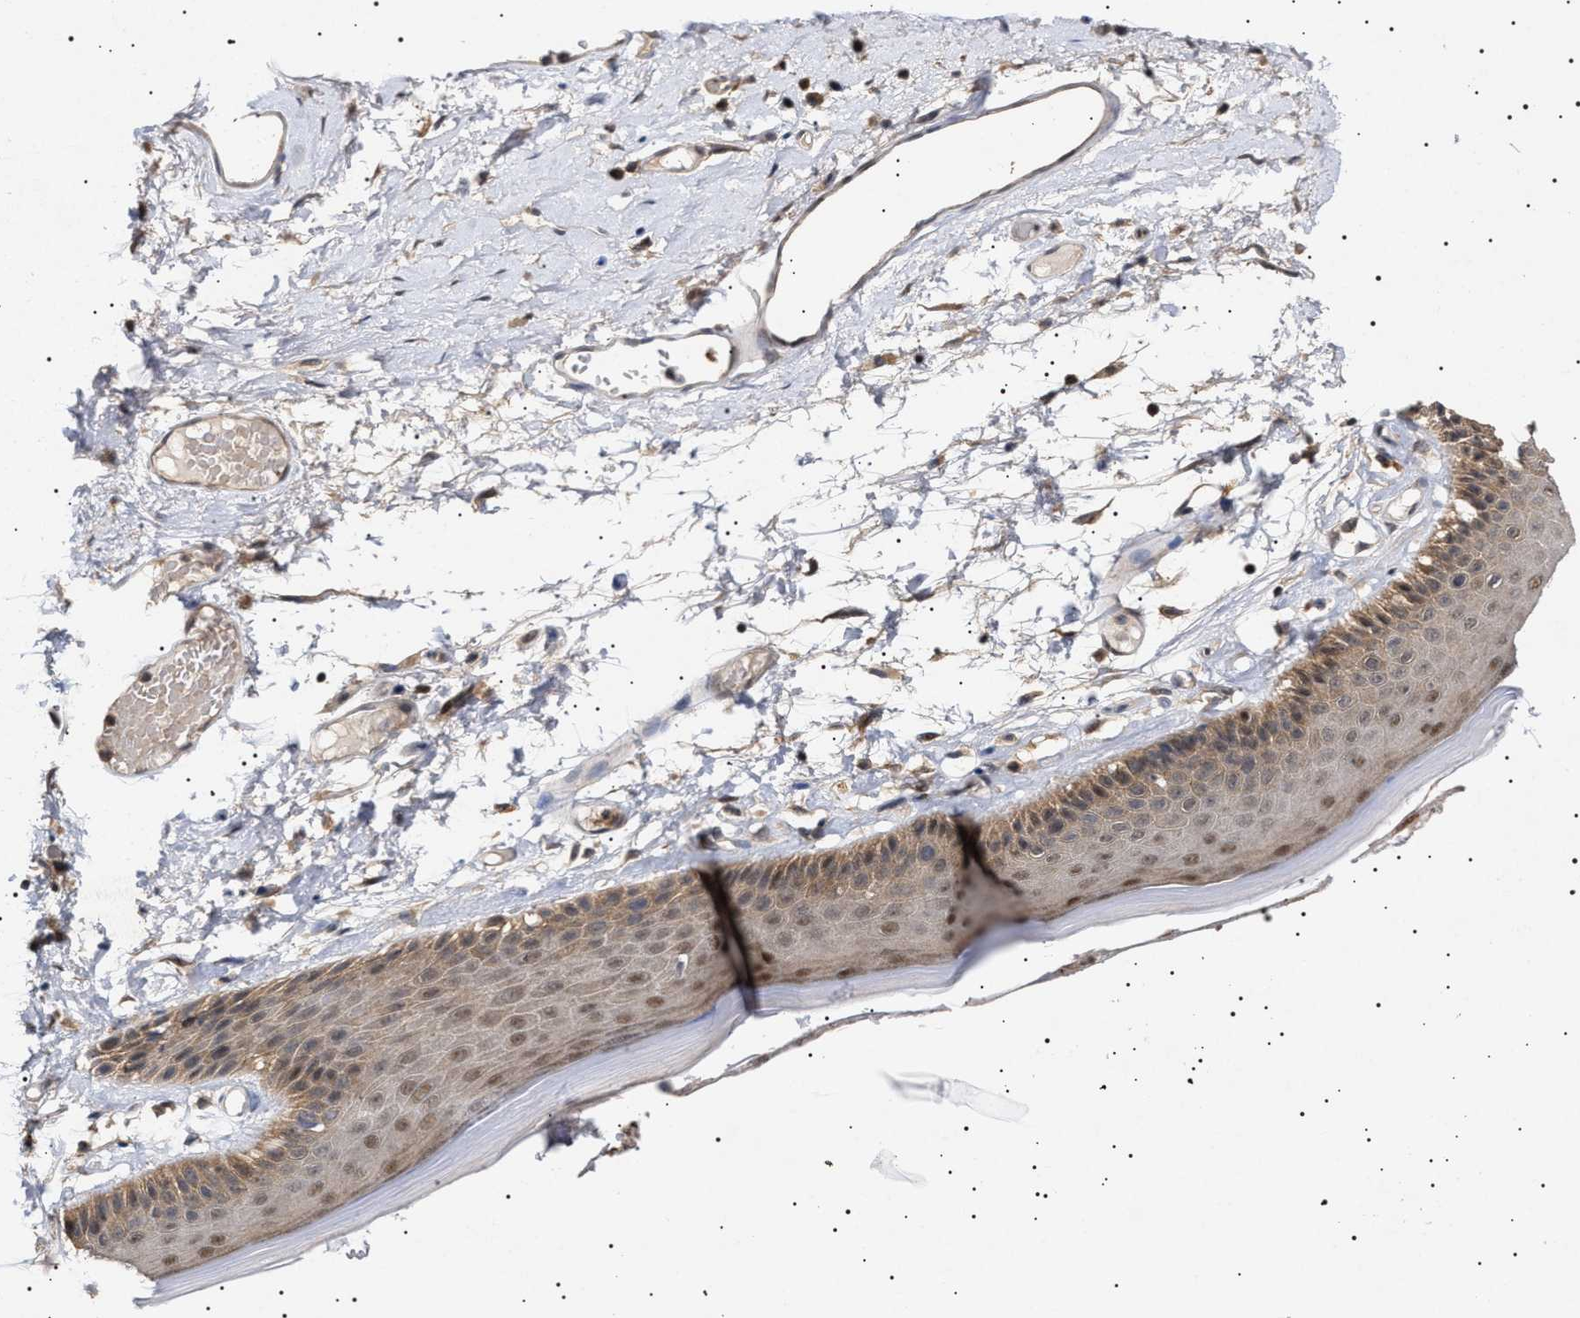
{"staining": {"intensity": "weak", "quantity": "25%-75%", "location": "cytoplasmic/membranous"}, "tissue": "skin", "cell_type": "Epidermal cells", "image_type": "normal", "snomed": [{"axis": "morphology", "description": "Normal tissue, NOS"}, {"axis": "topography", "description": "Vulva"}], "caption": "A brown stain shows weak cytoplasmic/membranous staining of a protein in epidermal cells of normal human skin.", "gene": "NPLOC4", "patient": {"sex": "female", "age": 73}}